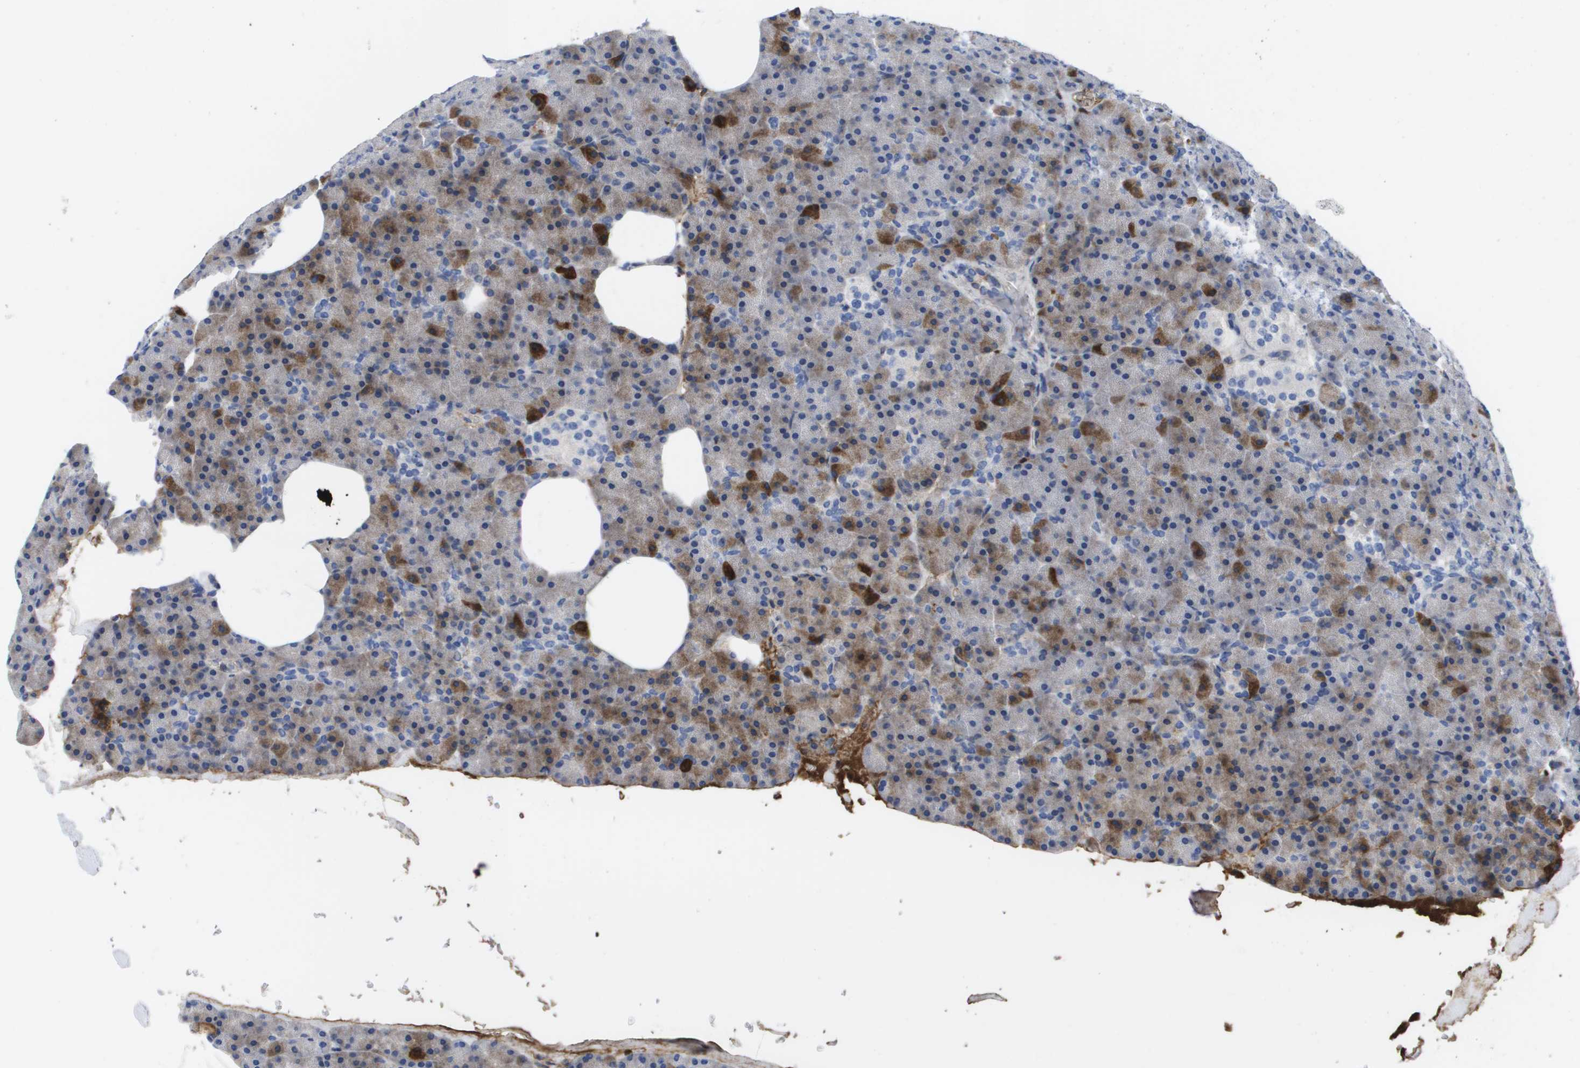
{"staining": {"intensity": "moderate", "quantity": "<25%", "location": "cytoplasmic/membranous"}, "tissue": "pancreas", "cell_type": "Exocrine glandular cells", "image_type": "normal", "snomed": [{"axis": "morphology", "description": "Normal tissue, NOS"}, {"axis": "topography", "description": "Pancreas"}], "caption": "Protein positivity by immunohistochemistry exhibits moderate cytoplasmic/membranous expression in approximately <25% of exocrine glandular cells in normal pancreas.", "gene": "SERPINC1", "patient": {"sex": "female", "age": 35}}